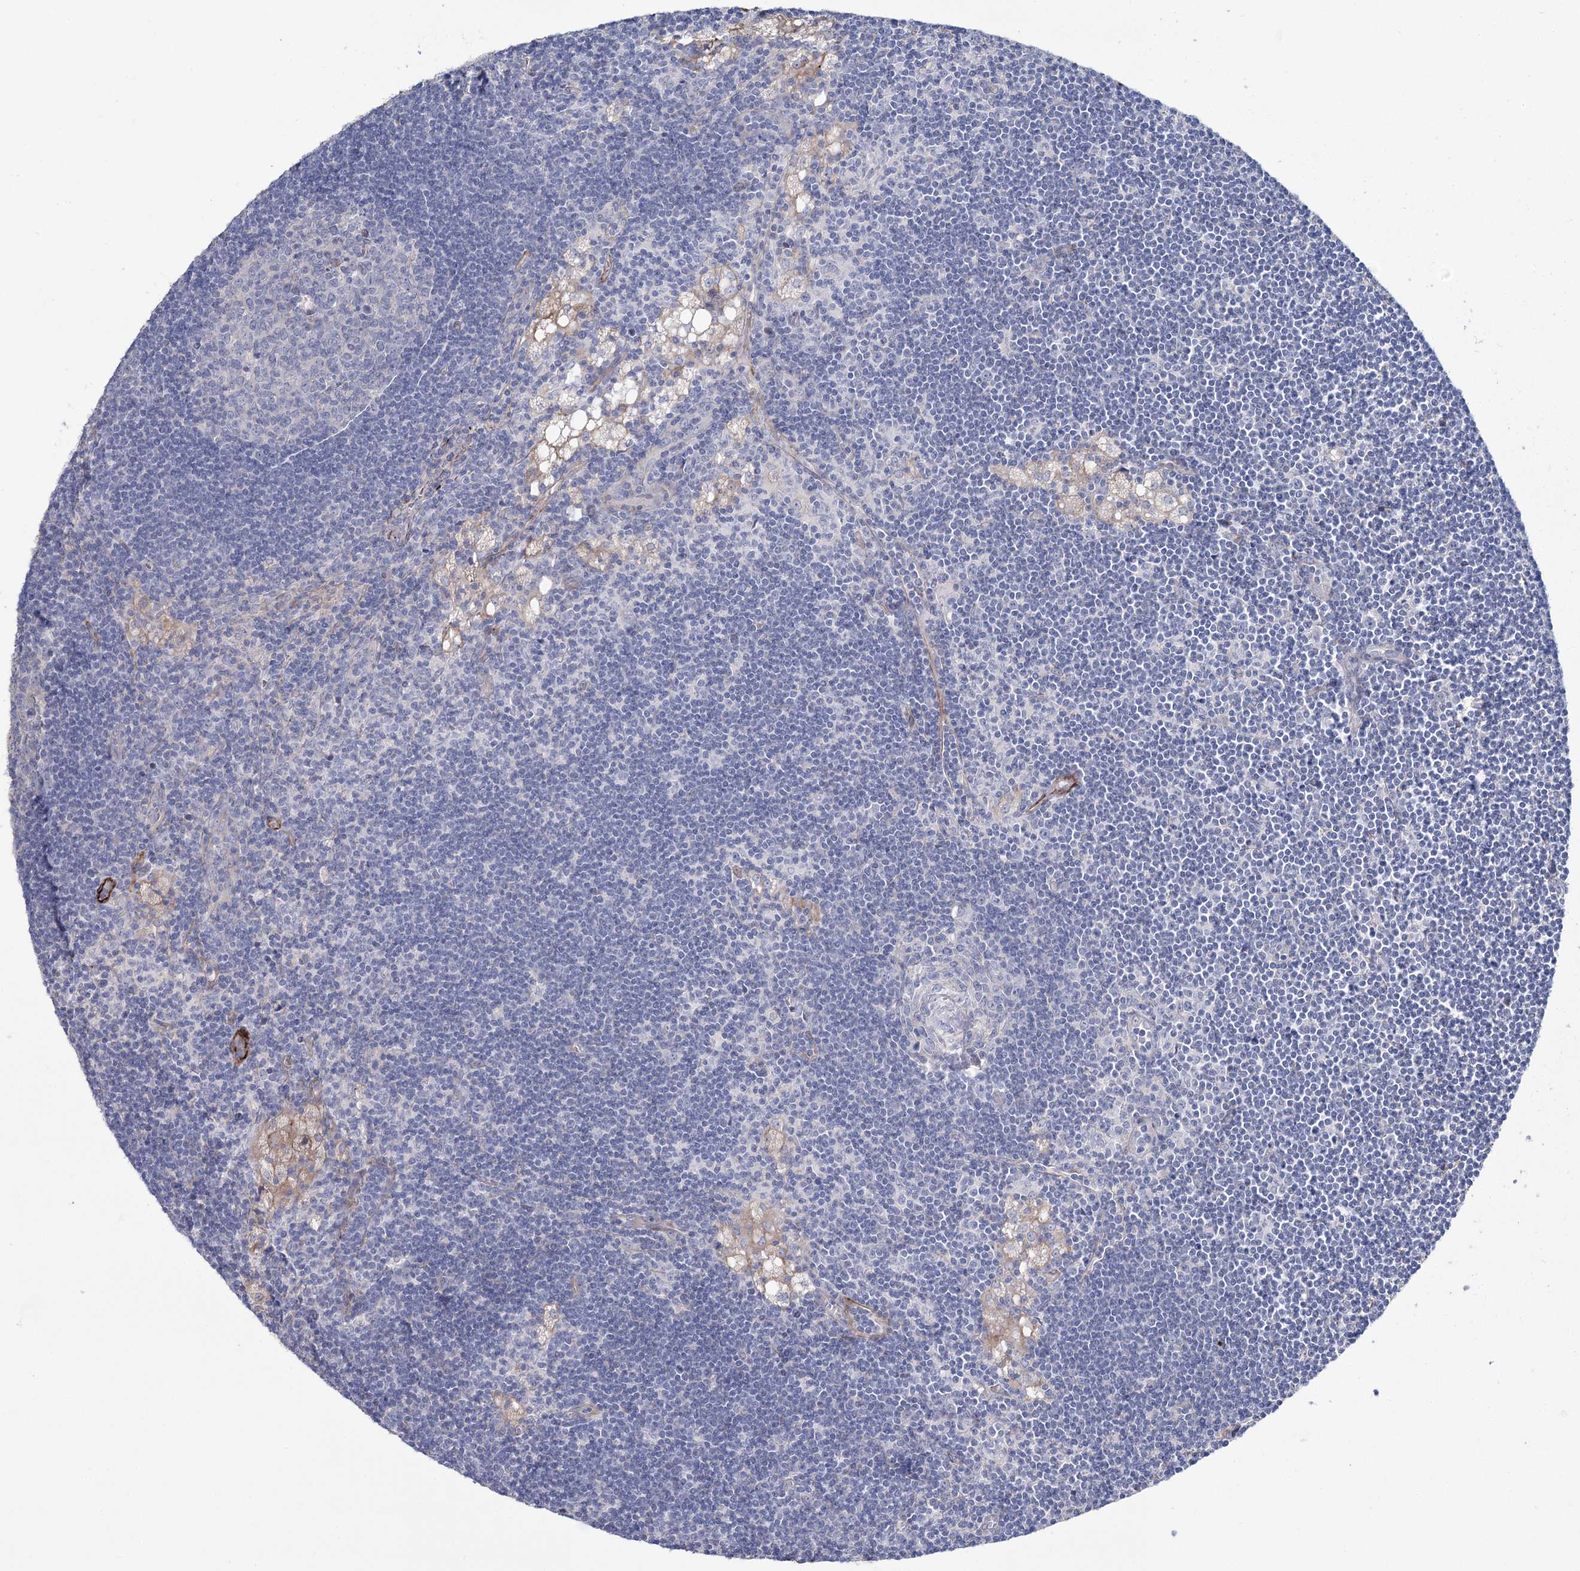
{"staining": {"intensity": "negative", "quantity": "none", "location": "none"}, "tissue": "lymph node", "cell_type": "Germinal center cells", "image_type": "normal", "snomed": [{"axis": "morphology", "description": "Normal tissue, NOS"}, {"axis": "topography", "description": "Lymph node"}], "caption": "This is an IHC micrograph of benign human lymph node. There is no positivity in germinal center cells.", "gene": "SUMF1", "patient": {"sex": "male", "age": 24}}